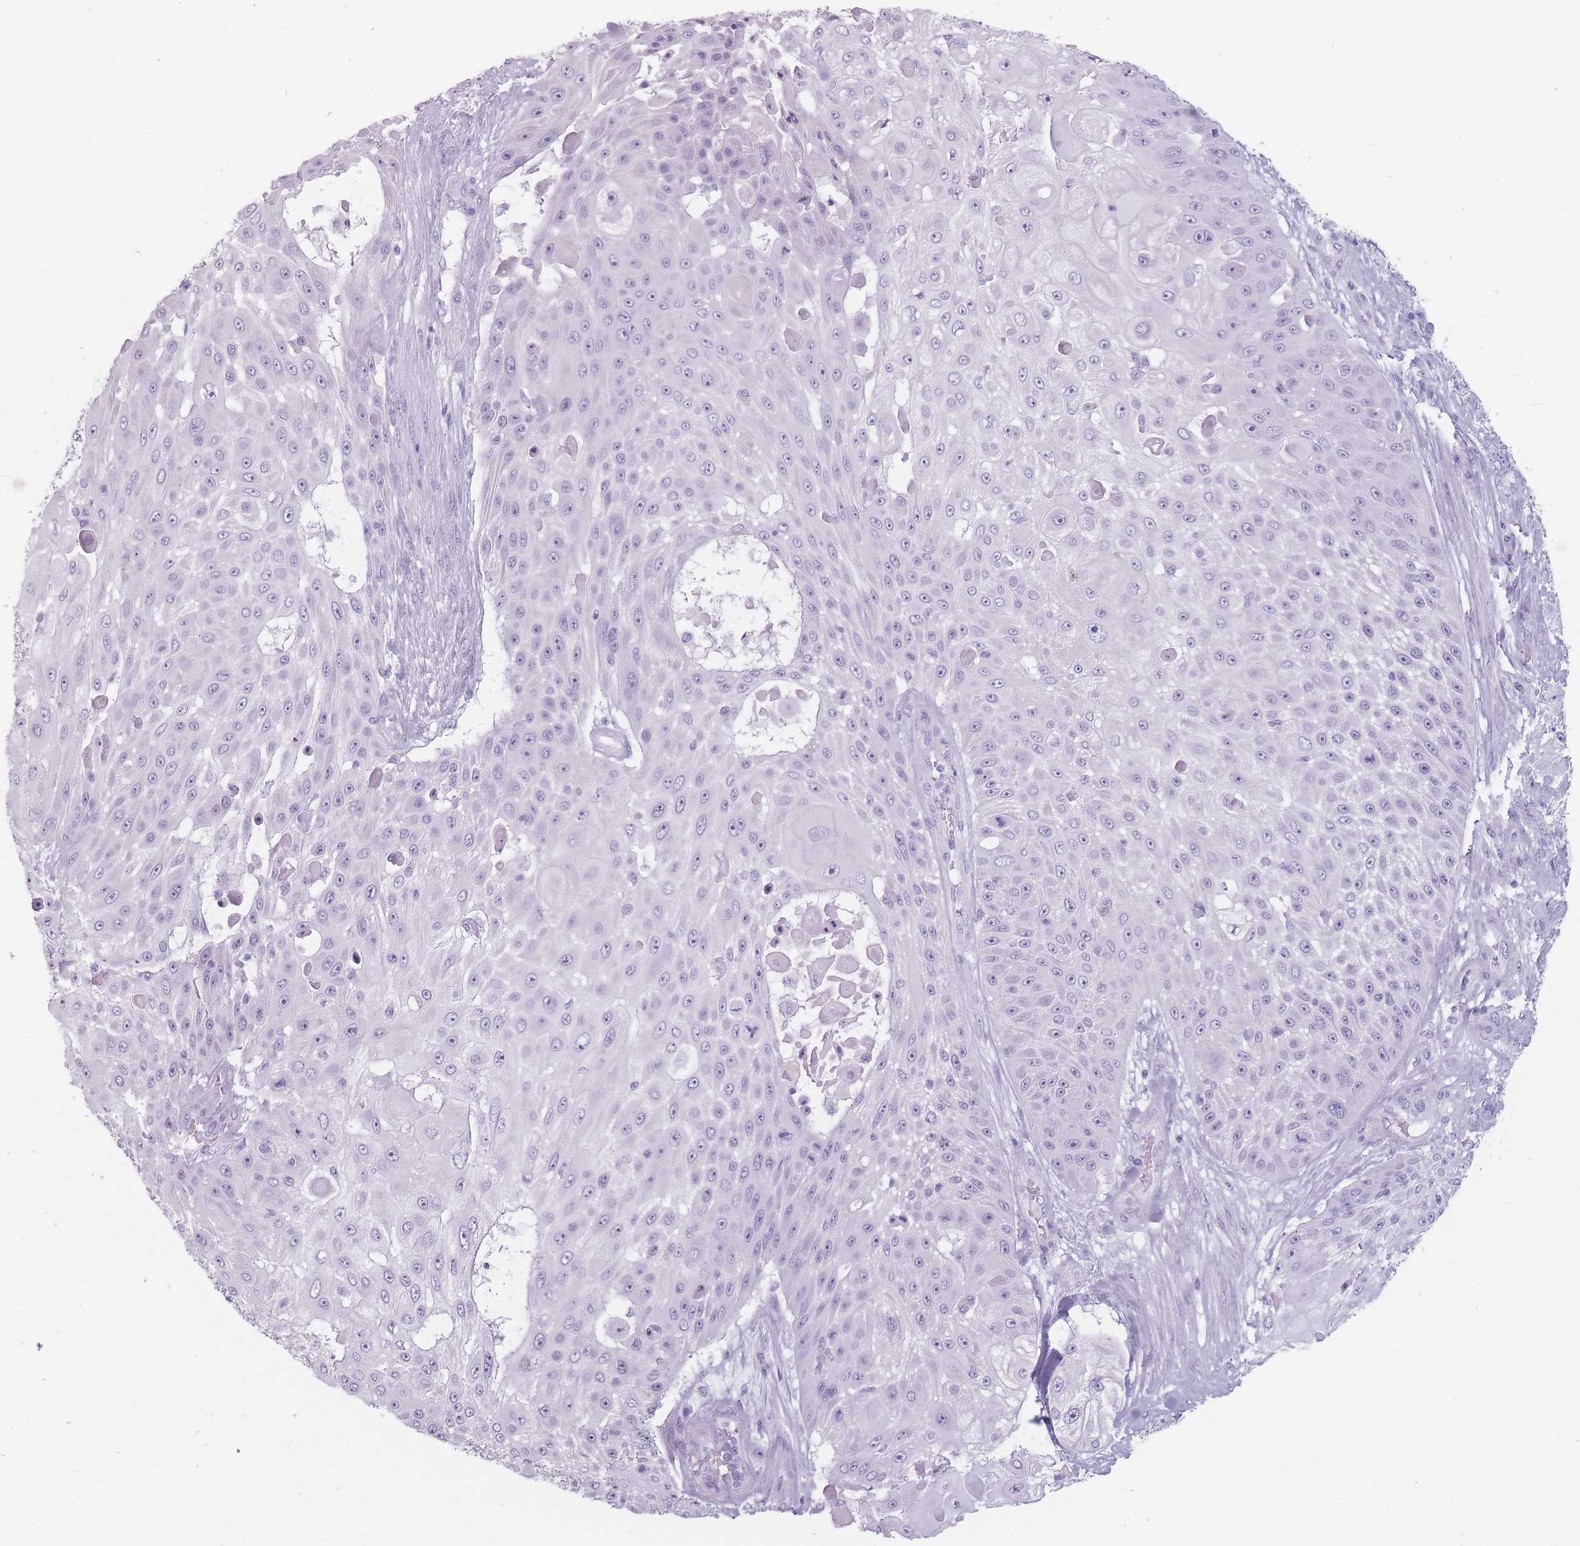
{"staining": {"intensity": "negative", "quantity": "none", "location": "none"}, "tissue": "skin cancer", "cell_type": "Tumor cells", "image_type": "cancer", "snomed": [{"axis": "morphology", "description": "Squamous cell carcinoma, NOS"}, {"axis": "topography", "description": "Skin"}], "caption": "Tumor cells are negative for brown protein staining in skin cancer (squamous cell carcinoma).", "gene": "CCNO", "patient": {"sex": "female", "age": 86}}